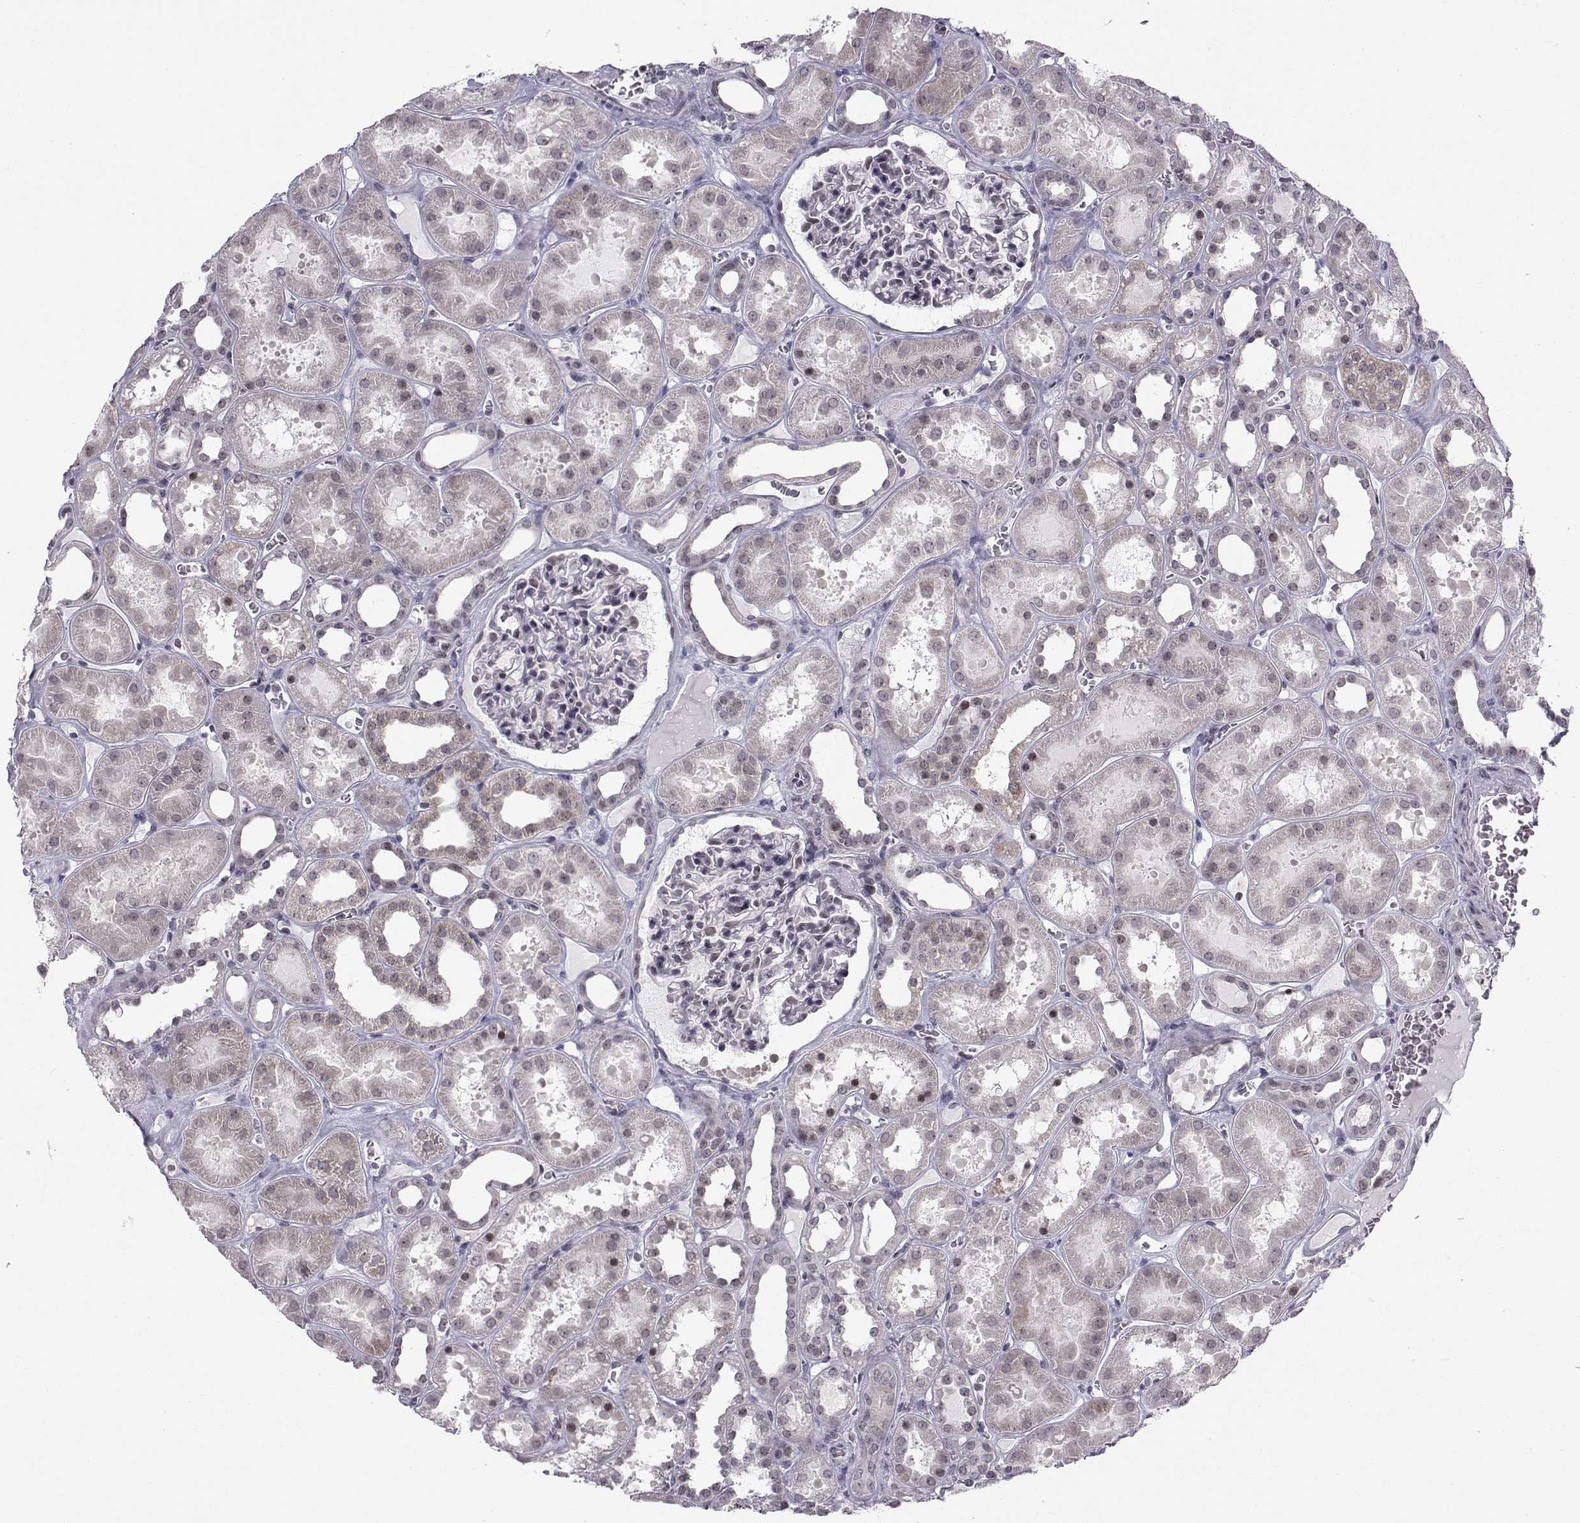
{"staining": {"intensity": "negative", "quantity": "none", "location": "none"}, "tissue": "kidney", "cell_type": "Cells in glomeruli", "image_type": "normal", "snomed": [{"axis": "morphology", "description": "Normal tissue, NOS"}, {"axis": "topography", "description": "Kidney"}], "caption": "IHC image of normal human kidney stained for a protein (brown), which reveals no staining in cells in glomeruli.", "gene": "MARCHF4", "patient": {"sex": "female", "age": 41}}